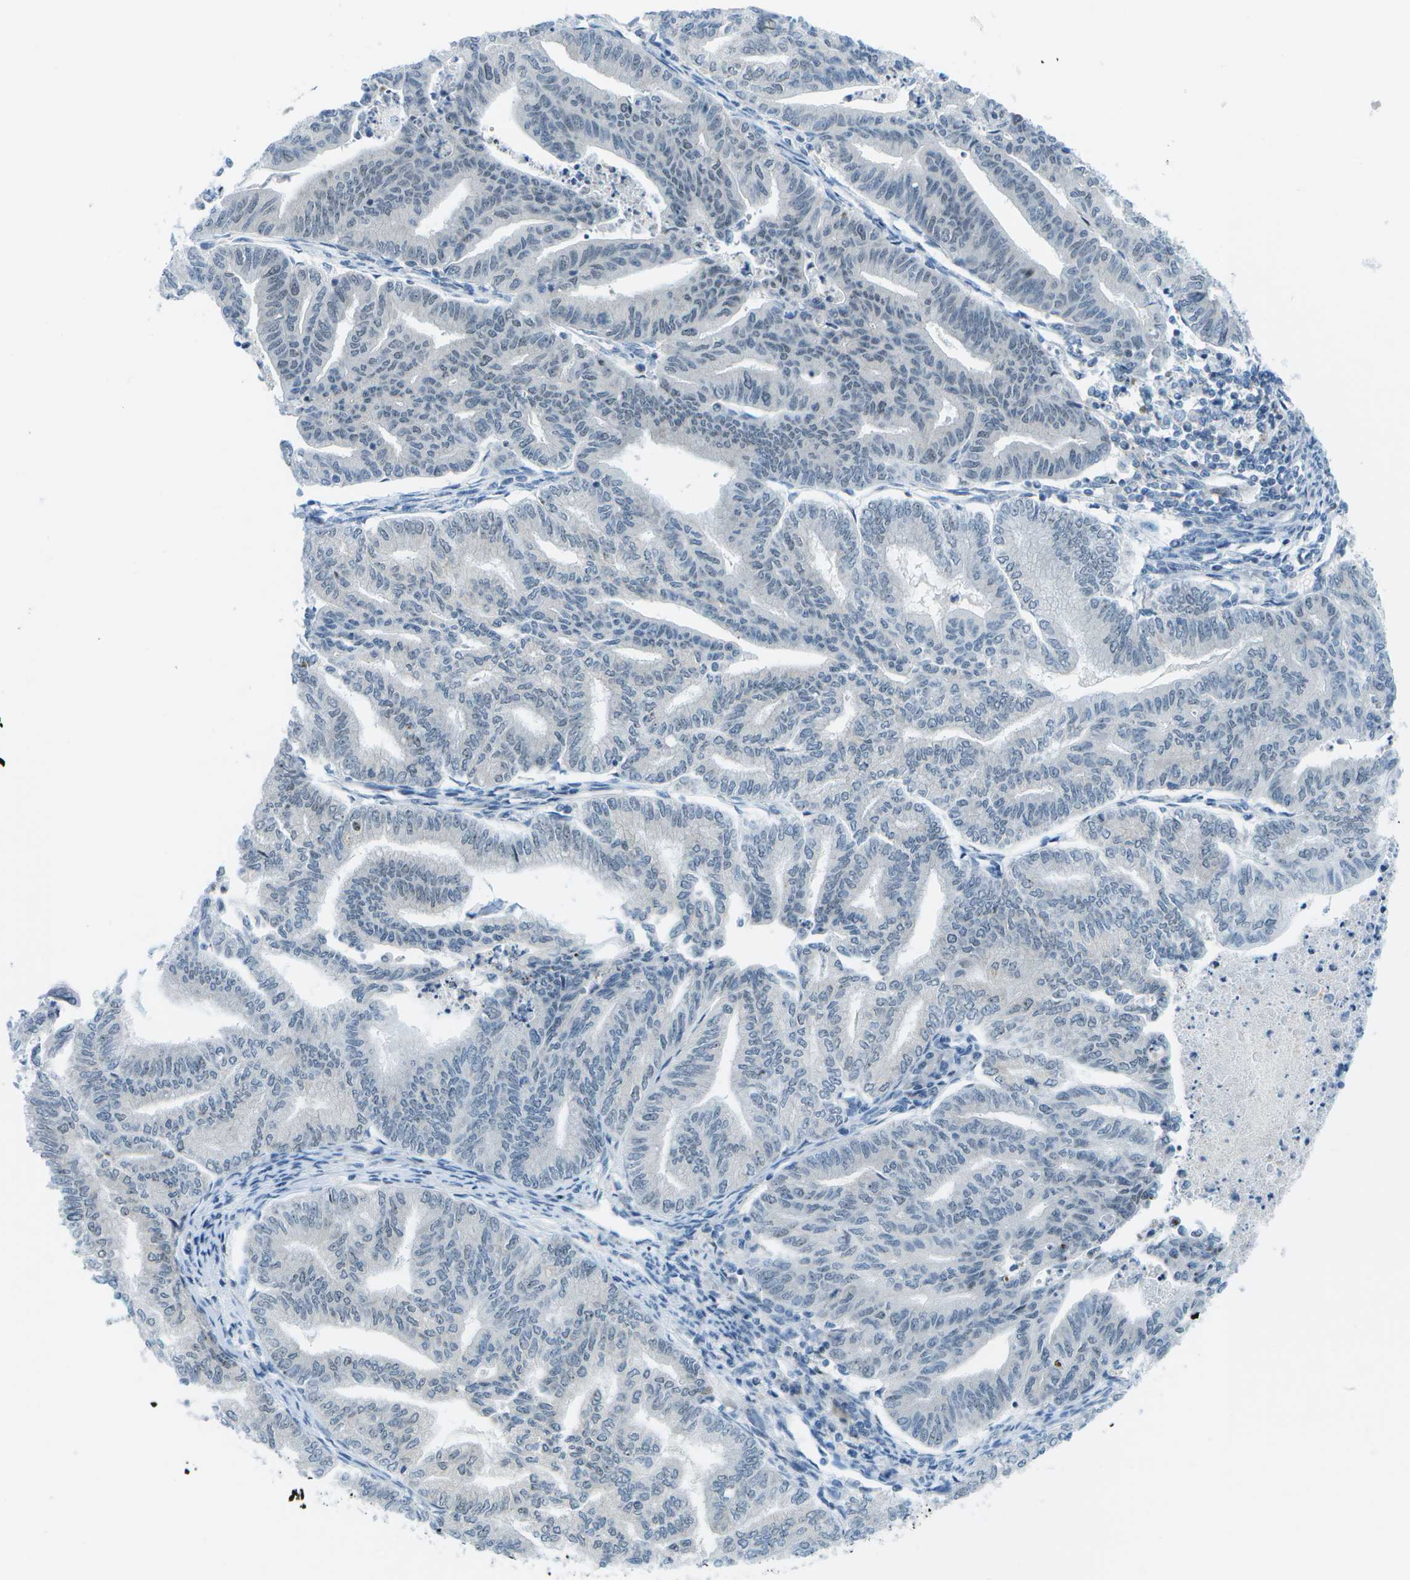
{"staining": {"intensity": "weak", "quantity": "<25%", "location": "nuclear"}, "tissue": "endometrial cancer", "cell_type": "Tumor cells", "image_type": "cancer", "snomed": [{"axis": "morphology", "description": "Adenocarcinoma, NOS"}, {"axis": "topography", "description": "Endometrium"}], "caption": "Immunohistochemical staining of human endometrial cancer (adenocarcinoma) shows no significant positivity in tumor cells.", "gene": "PITHD1", "patient": {"sex": "female", "age": 79}}